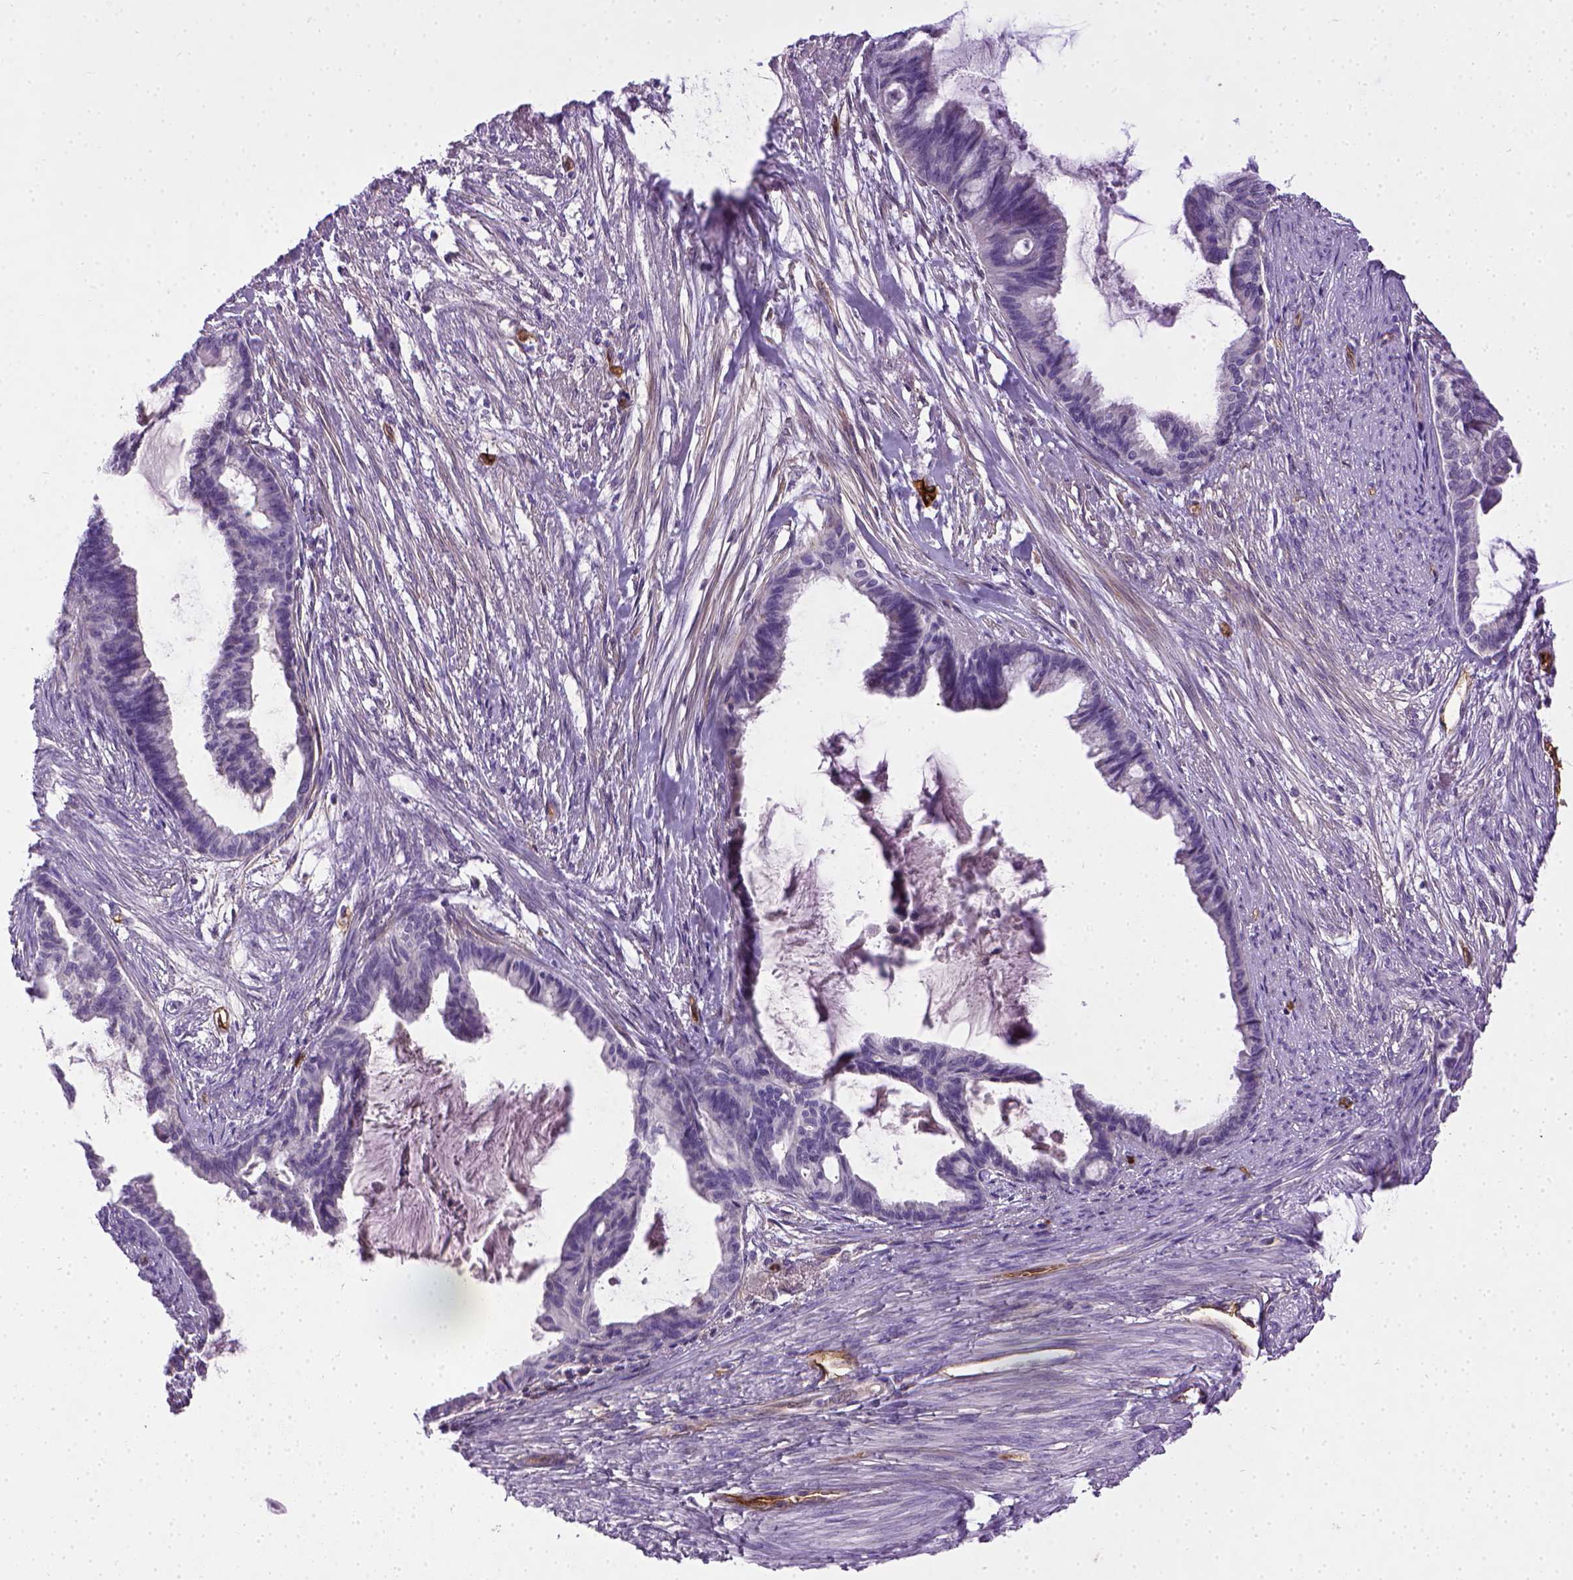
{"staining": {"intensity": "negative", "quantity": "none", "location": "none"}, "tissue": "endometrial cancer", "cell_type": "Tumor cells", "image_type": "cancer", "snomed": [{"axis": "morphology", "description": "Adenocarcinoma, NOS"}, {"axis": "topography", "description": "Endometrium"}], "caption": "A high-resolution micrograph shows immunohistochemistry staining of endometrial cancer (adenocarcinoma), which displays no significant positivity in tumor cells.", "gene": "ENG", "patient": {"sex": "female", "age": 86}}